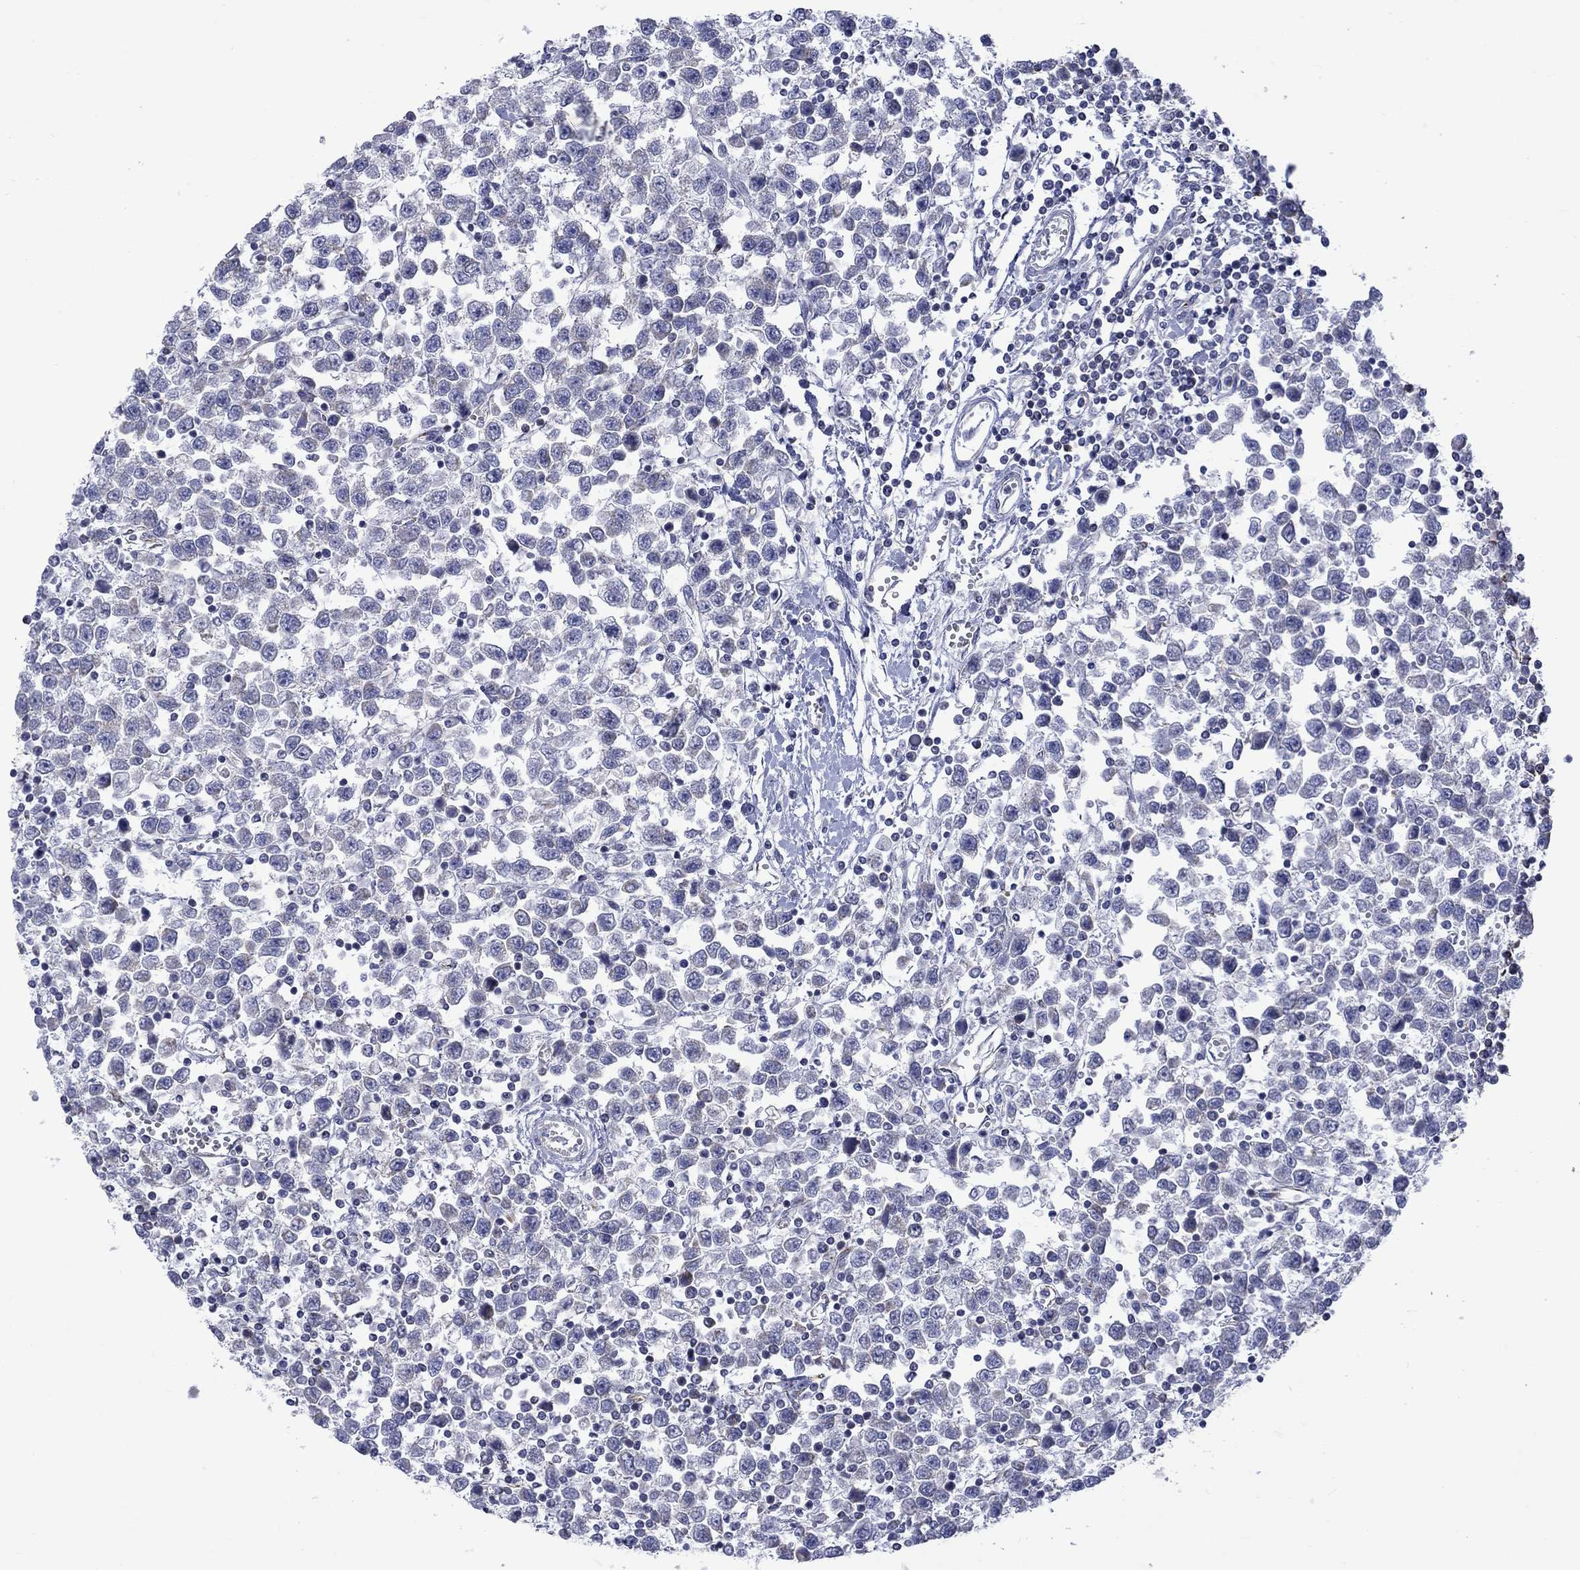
{"staining": {"intensity": "negative", "quantity": "none", "location": "none"}, "tissue": "testis cancer", "cell_type": "Tumor cells", "image_type": "cancer", "snomed": [{"axis": "morphology", "description": "Seminoma, NOS"}, {"axis": "topography", "description": "Testis"}], "caption": "Tumor cells are negative for protein expression in human testis cancer.", "gene": "CISD1", "patient": {"sex": "male", "age": 34}}